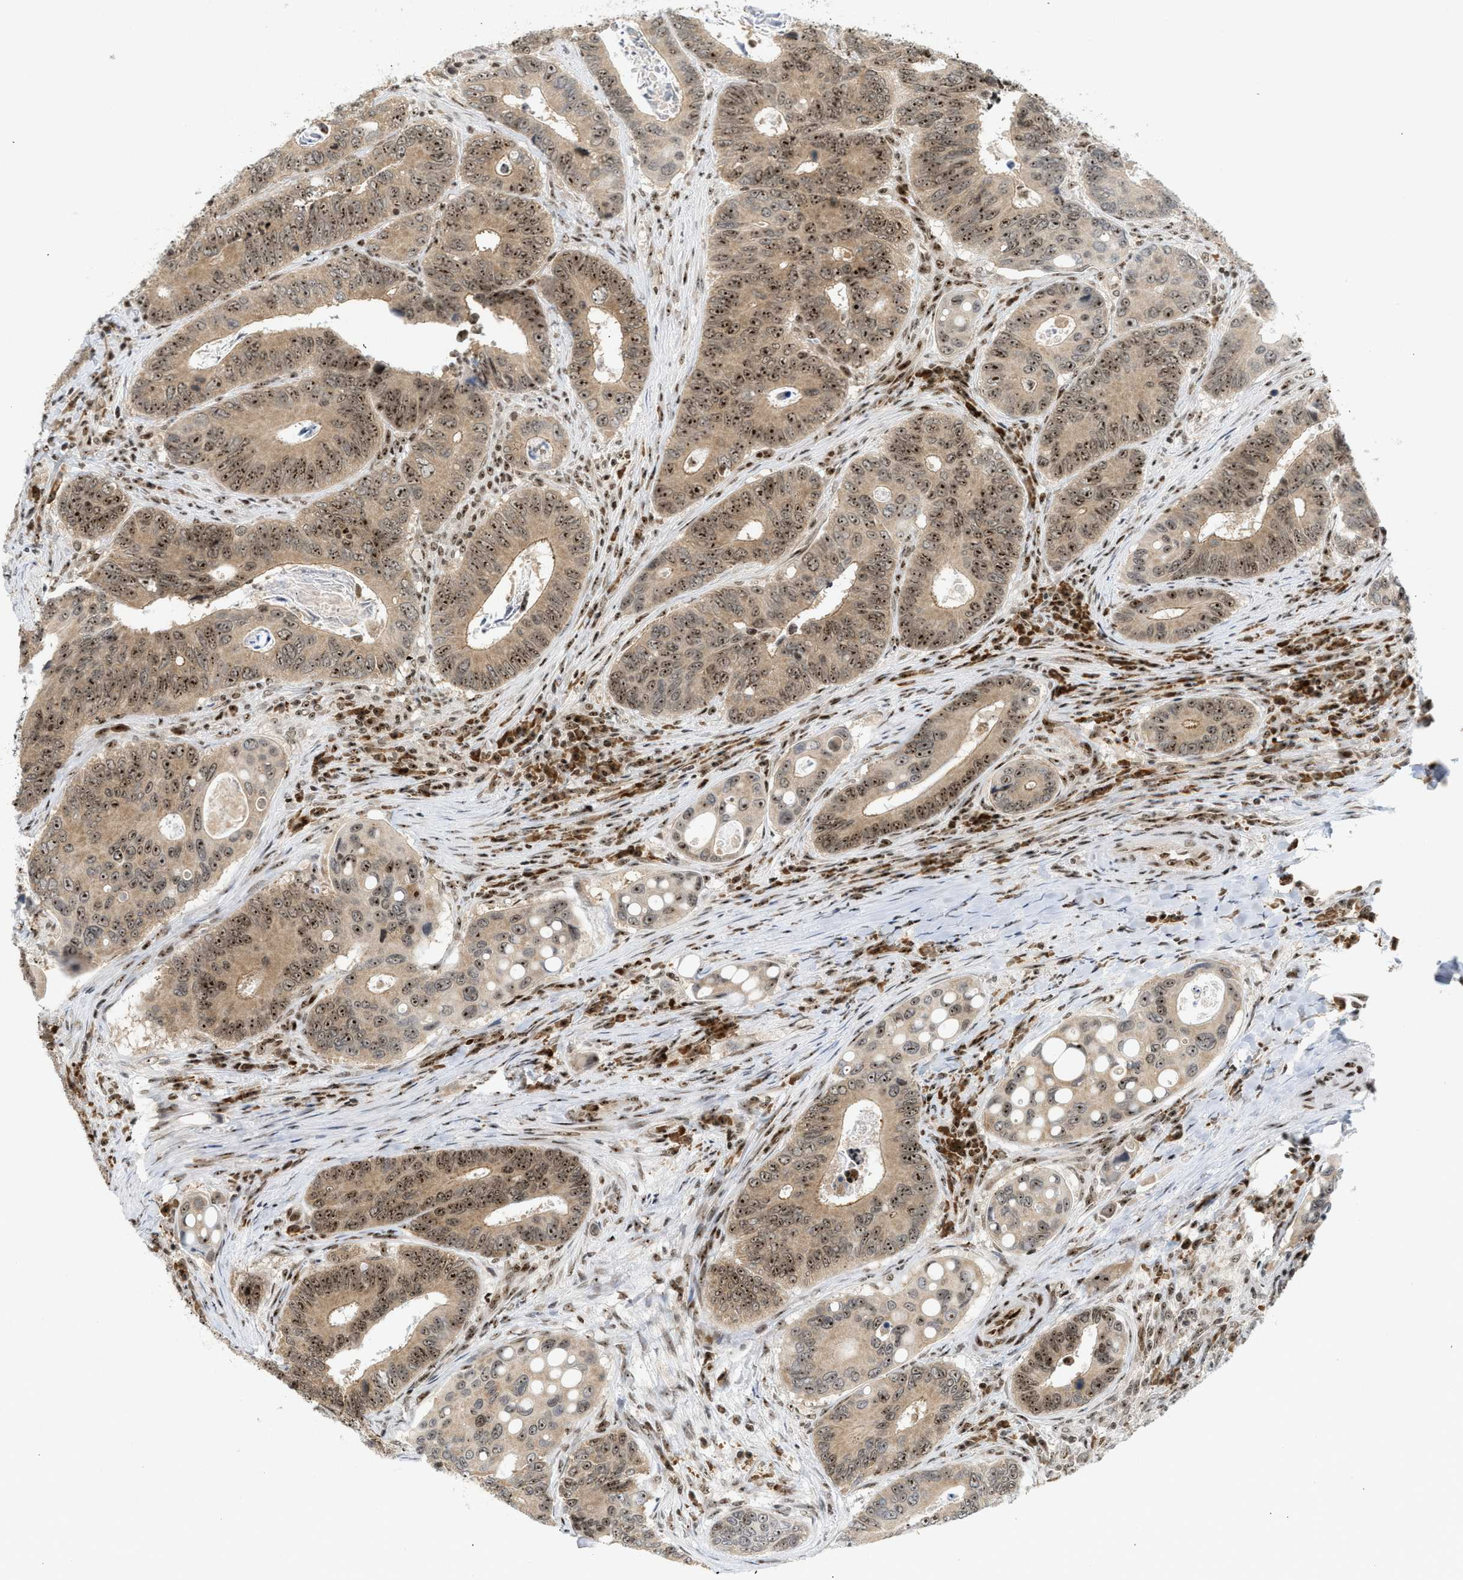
{"staining": {"intensity": "moderate", "quantity": ">75%", "location": "cytoplasmic/membranous,nuclear"}, "tissue": "colorectal cancer", "cell_type": "Tumor cells", "image_type": "cancer", "snomed": [{"axis": "morphology", "description": "Inflammation, NOS"}, {"axis": "morphology", "description": "Adenocarcinoma, NOS"}, {"axis": "topography", "description": "Colon"}], "caption": "A micrograph showing moderate cytoplasmic/membranous and nuclear expression in about >75% of tumor cells in colorectal cancer (adenocarcinoma), as visualized by brown immunohistochemical staining.", "gene": "ZNF22", "patient": {"sex": "male", "age": 72}}